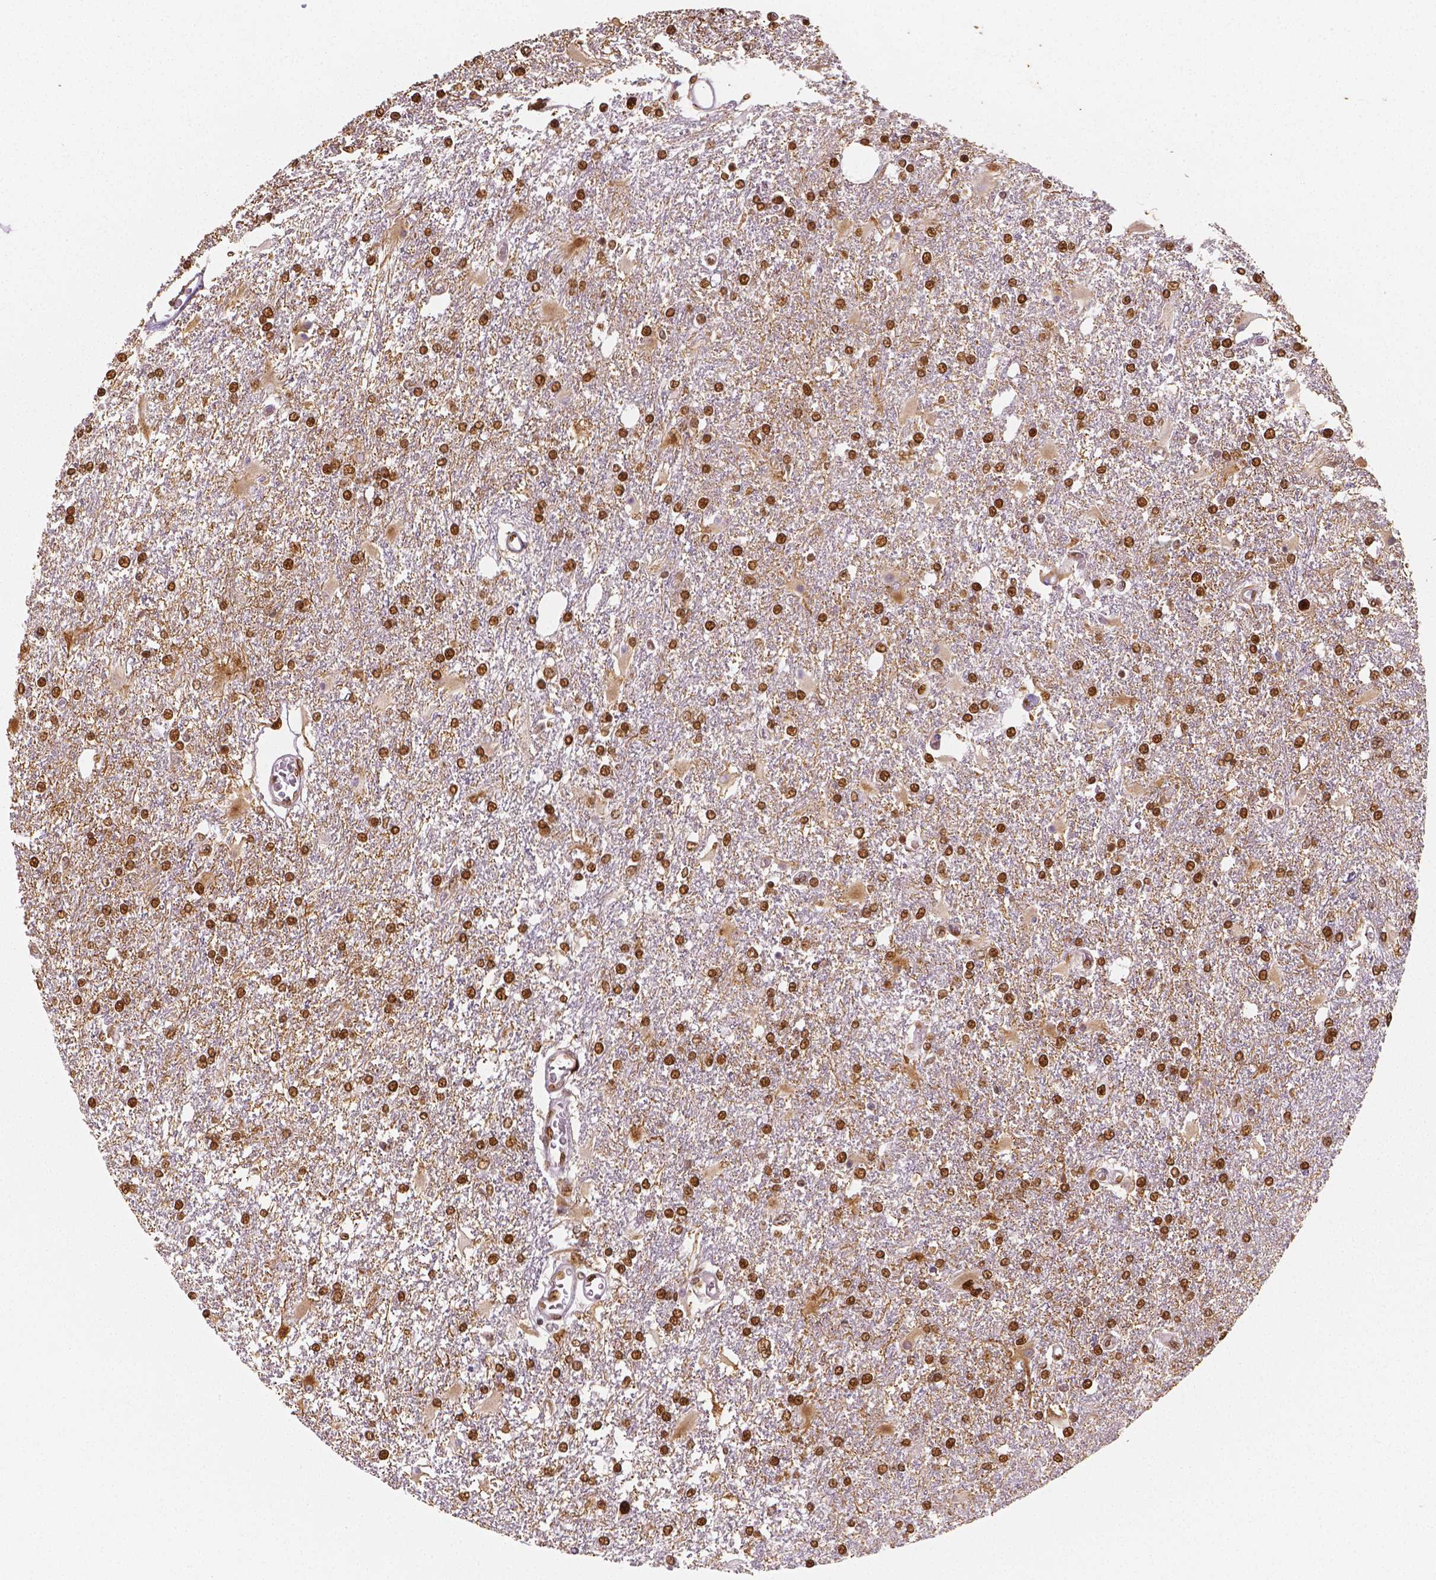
{"staining": {"intensity": "strong", "quantity": ">75%", "location": "nuclear"}, "tissue": "glioma", "cell_type": "Tumor cells", "image_type": "cancer", "snomed": [{"axis": "morphology", "description": "Glioma, malignant, High grade"}, {"axis": "topography", "description": "Cerebral cortex"}], "caption": "Immunohistochemistry (IHC) histopathology image of neoplastic tissue: human glioma stained using immunohistochemistry (IHC) exhibits high levels of strong protein expression localized specifically in the nuclear of tumor cells, appearing as a nuclear brown color.", "gene": "NUCKS1", "patient": {"sex": "male", "age": 79}}